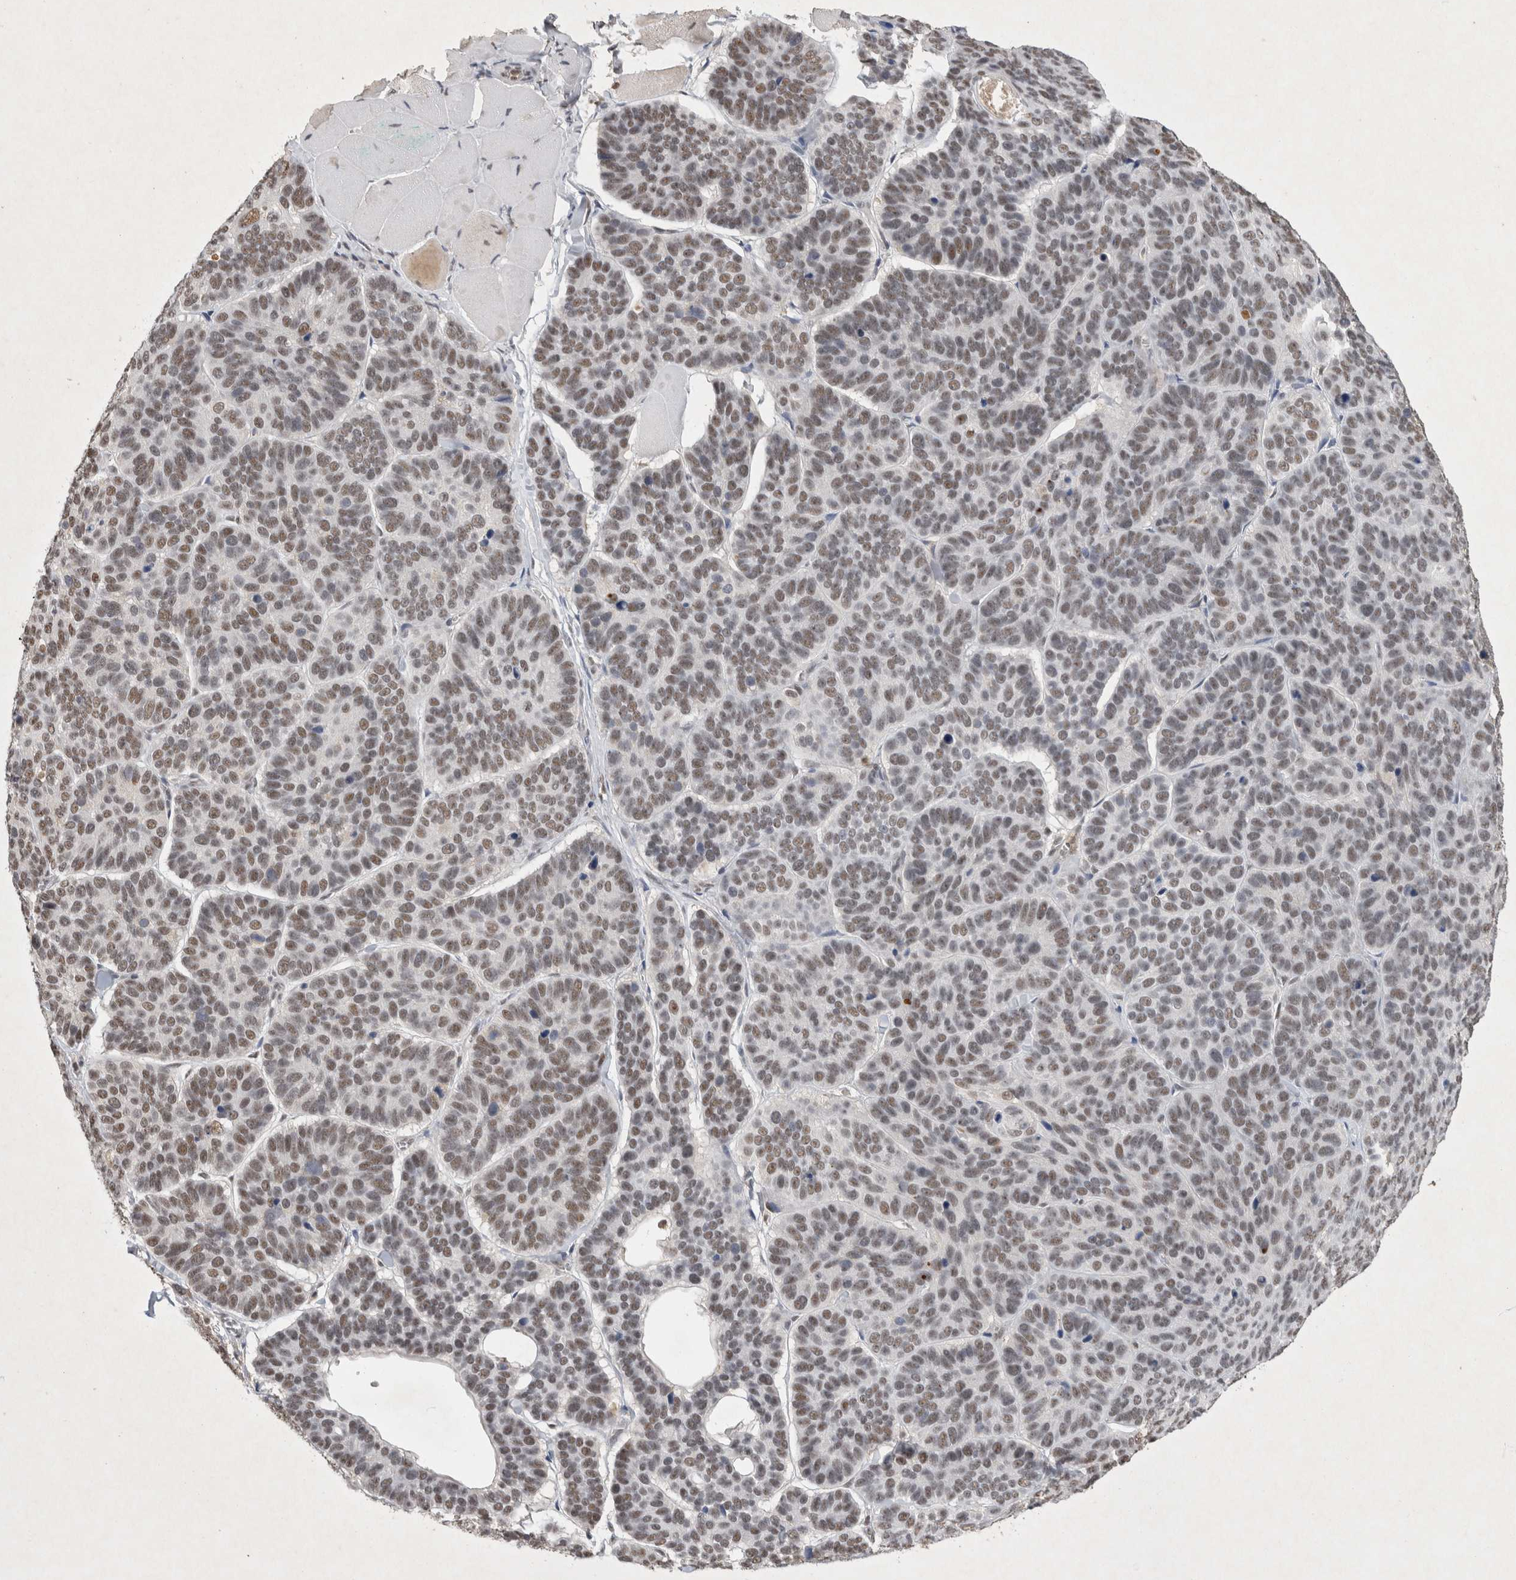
{"staining": {"intensity": "weak", "quantity": ">75%", "location": "nuclear"}, "tissue": "skin cancer", "cell_type": "Tumor cells", "image_type": "cancer", "snomed": [{"axis": "morphology", "description": "Basal cell carcinoma"}, {"axis": "topography", "description": "Skin"}], "caption": "Weak nuclear protein staining is appreciated in about >75% of tumor cells in basal cell carcinoma (skin).", "gene": "XRCC5", "patient": {"sex": "male", "age": 62}}